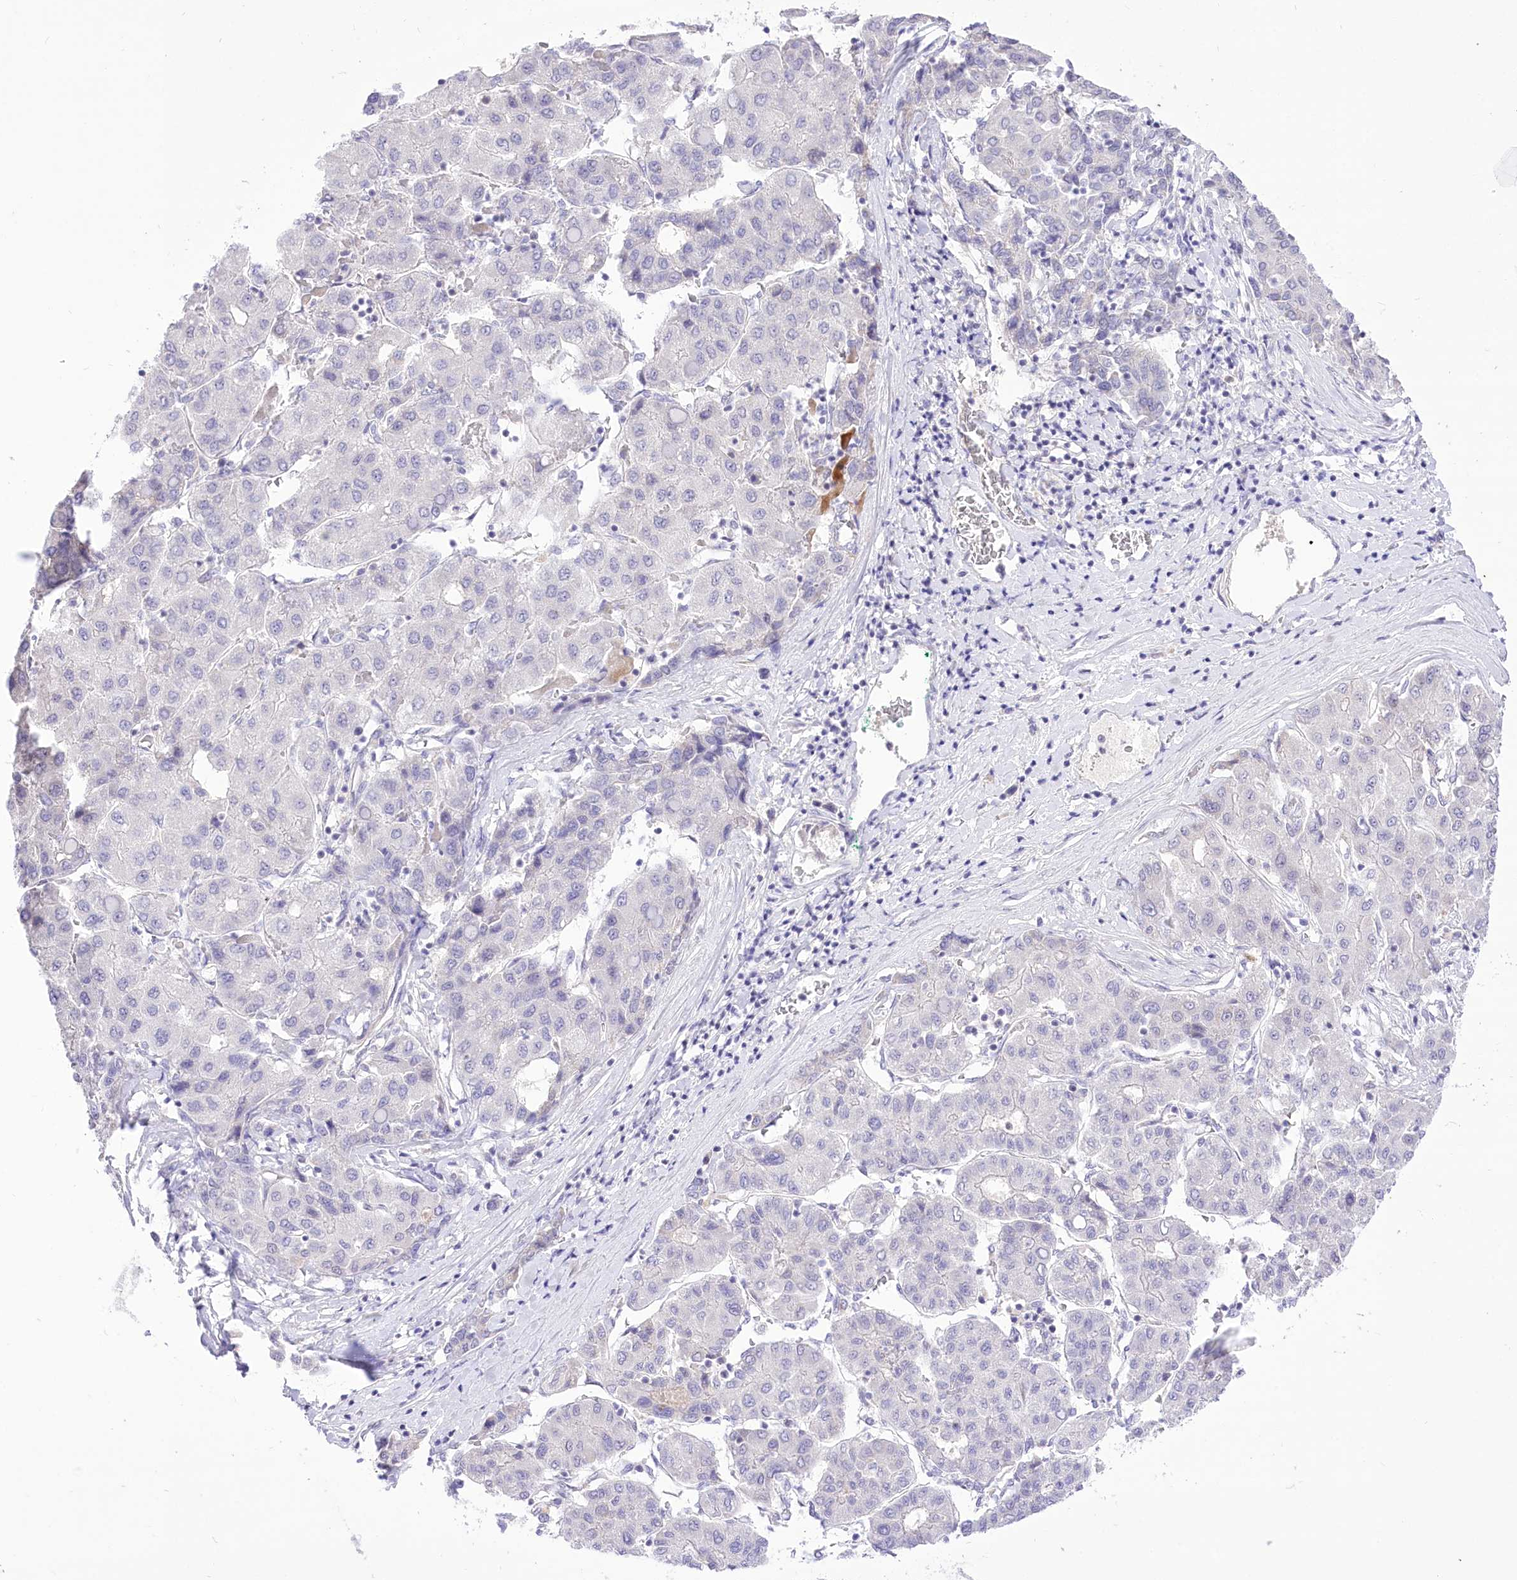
{"staining": {"intensity": "negative", "quantity": "none", "location": "none"}, "tissue": "liver cancer", "cell_type": "Tumor cells", "image_type": "cancer", "snomed": [{"axis": "morphology", "description": "Carcinoma, Hepatocellular, NOS"}, {"axis": "topography", "description": "Liver"}], "caption": "A photomicrograph of human liver cancer (hepatocellular carcinoma) is negative for staining in tumor cells. Nuclei are stained in blue.", "gene": "HELT", "patient": {"sex": "male", "age": 65}}